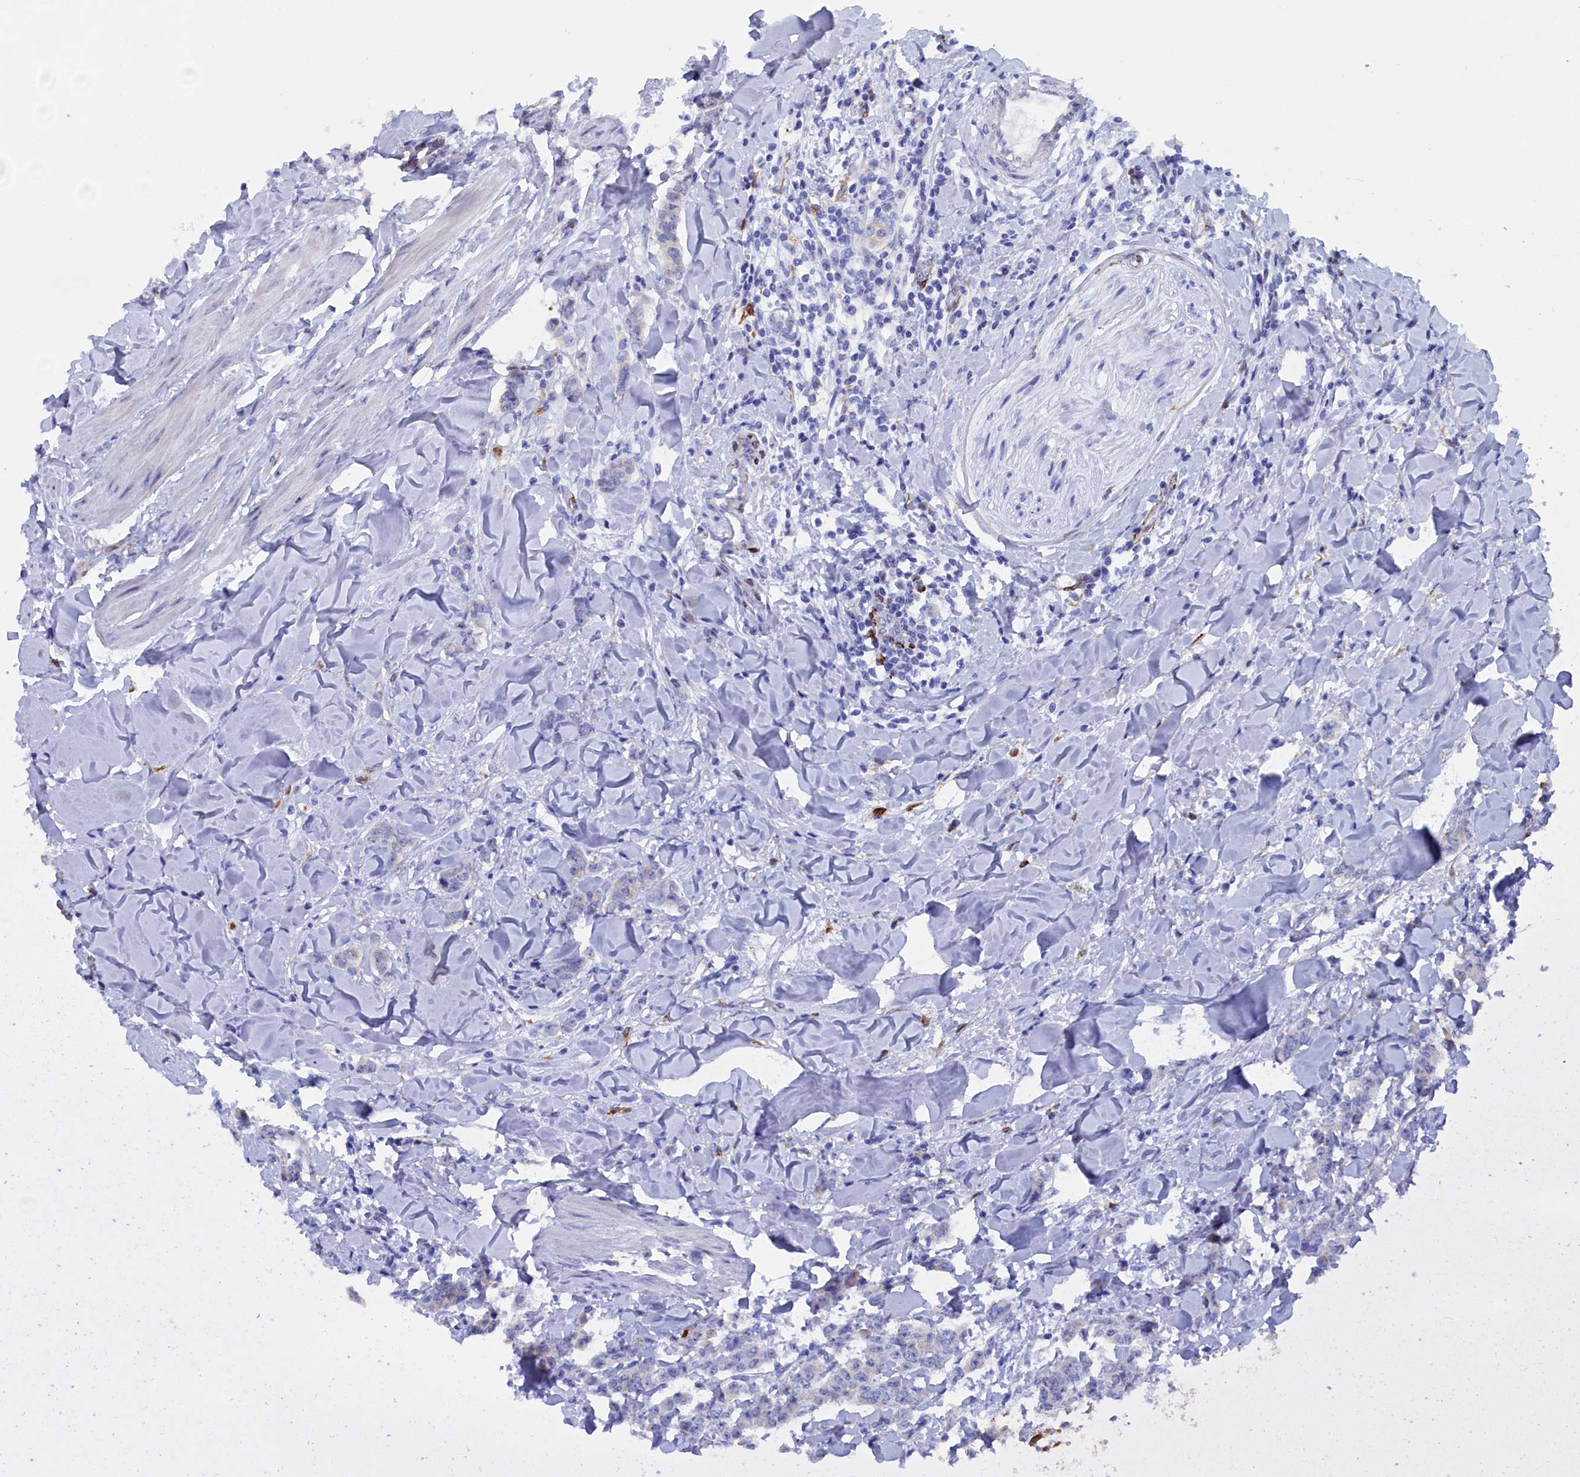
{"staining": {"intensity": "negative", "quantity": "none", "location": "none"}, "tissue": "breast cancer", "cell_type": "Tumor cells", "image_type": "cancer", "snomed": [{"axis": "morphology", "description": "Duct carcinoma"}, {"axis": "topography", "description": "Breast"}], "caption": "Tumor cells show no significant expression in breast cancer.", "gene": "COG7", "patient": {"sex": "female", "age": 40}}